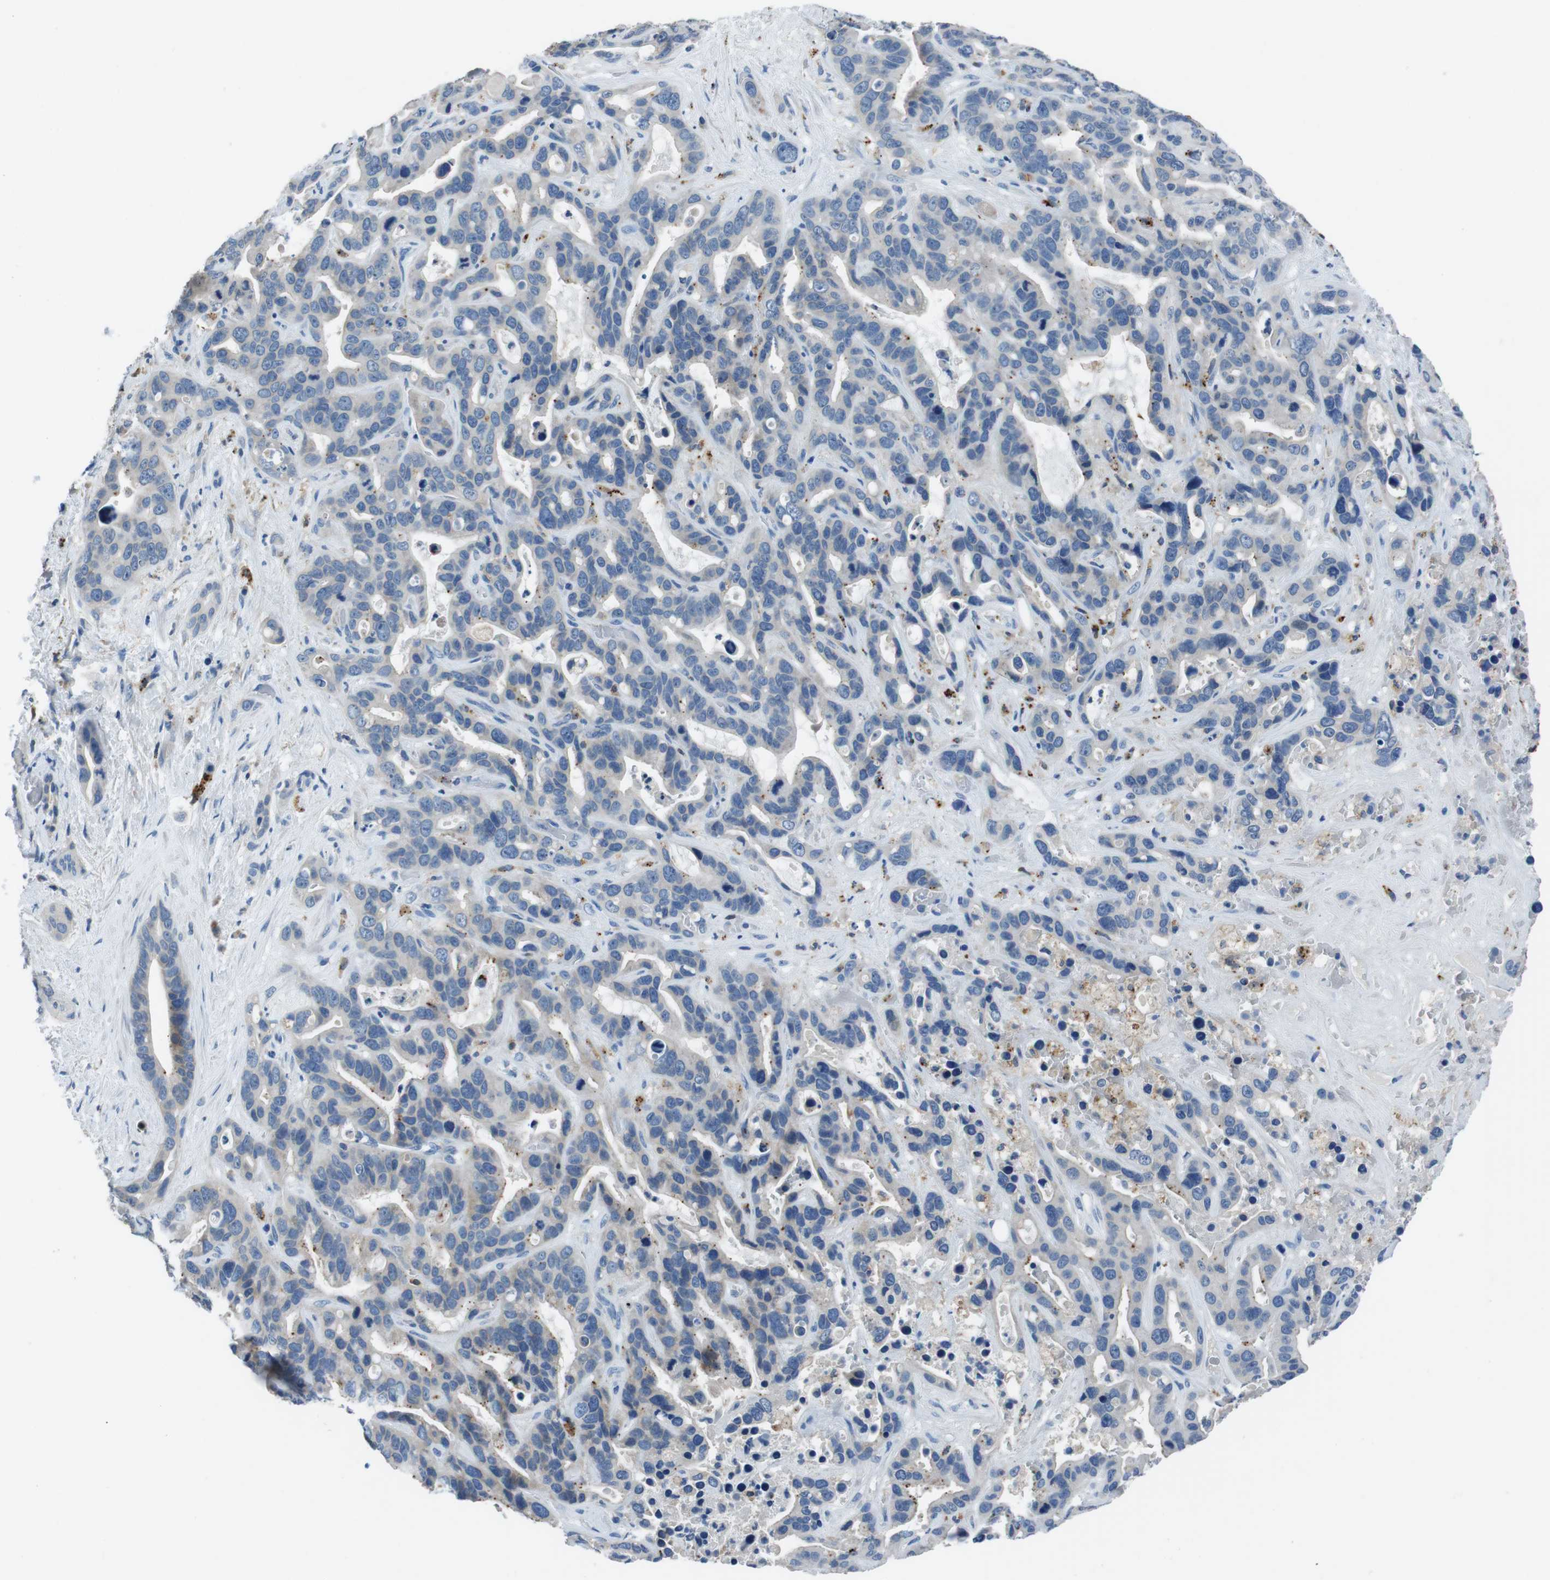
{"staining": {"intensity": "negative", "quantity": "none", "location": "none"}, "tissue": "liver cancer", "cell_type": "Tumor cells", "image_type": "cancer", "snomed": [{"axis": "morphology", "description": "Cholangiocarcinoma"}, {"axis": "topography", "description": "Liver"}], "caption": "Immunohistochemistry image of human liver cholangiocarcinoma stained for a protein (brown), which shows no staining in tumor cells.", "gene": "TULP3", "patient": {"sex": "female", "age": 65}}